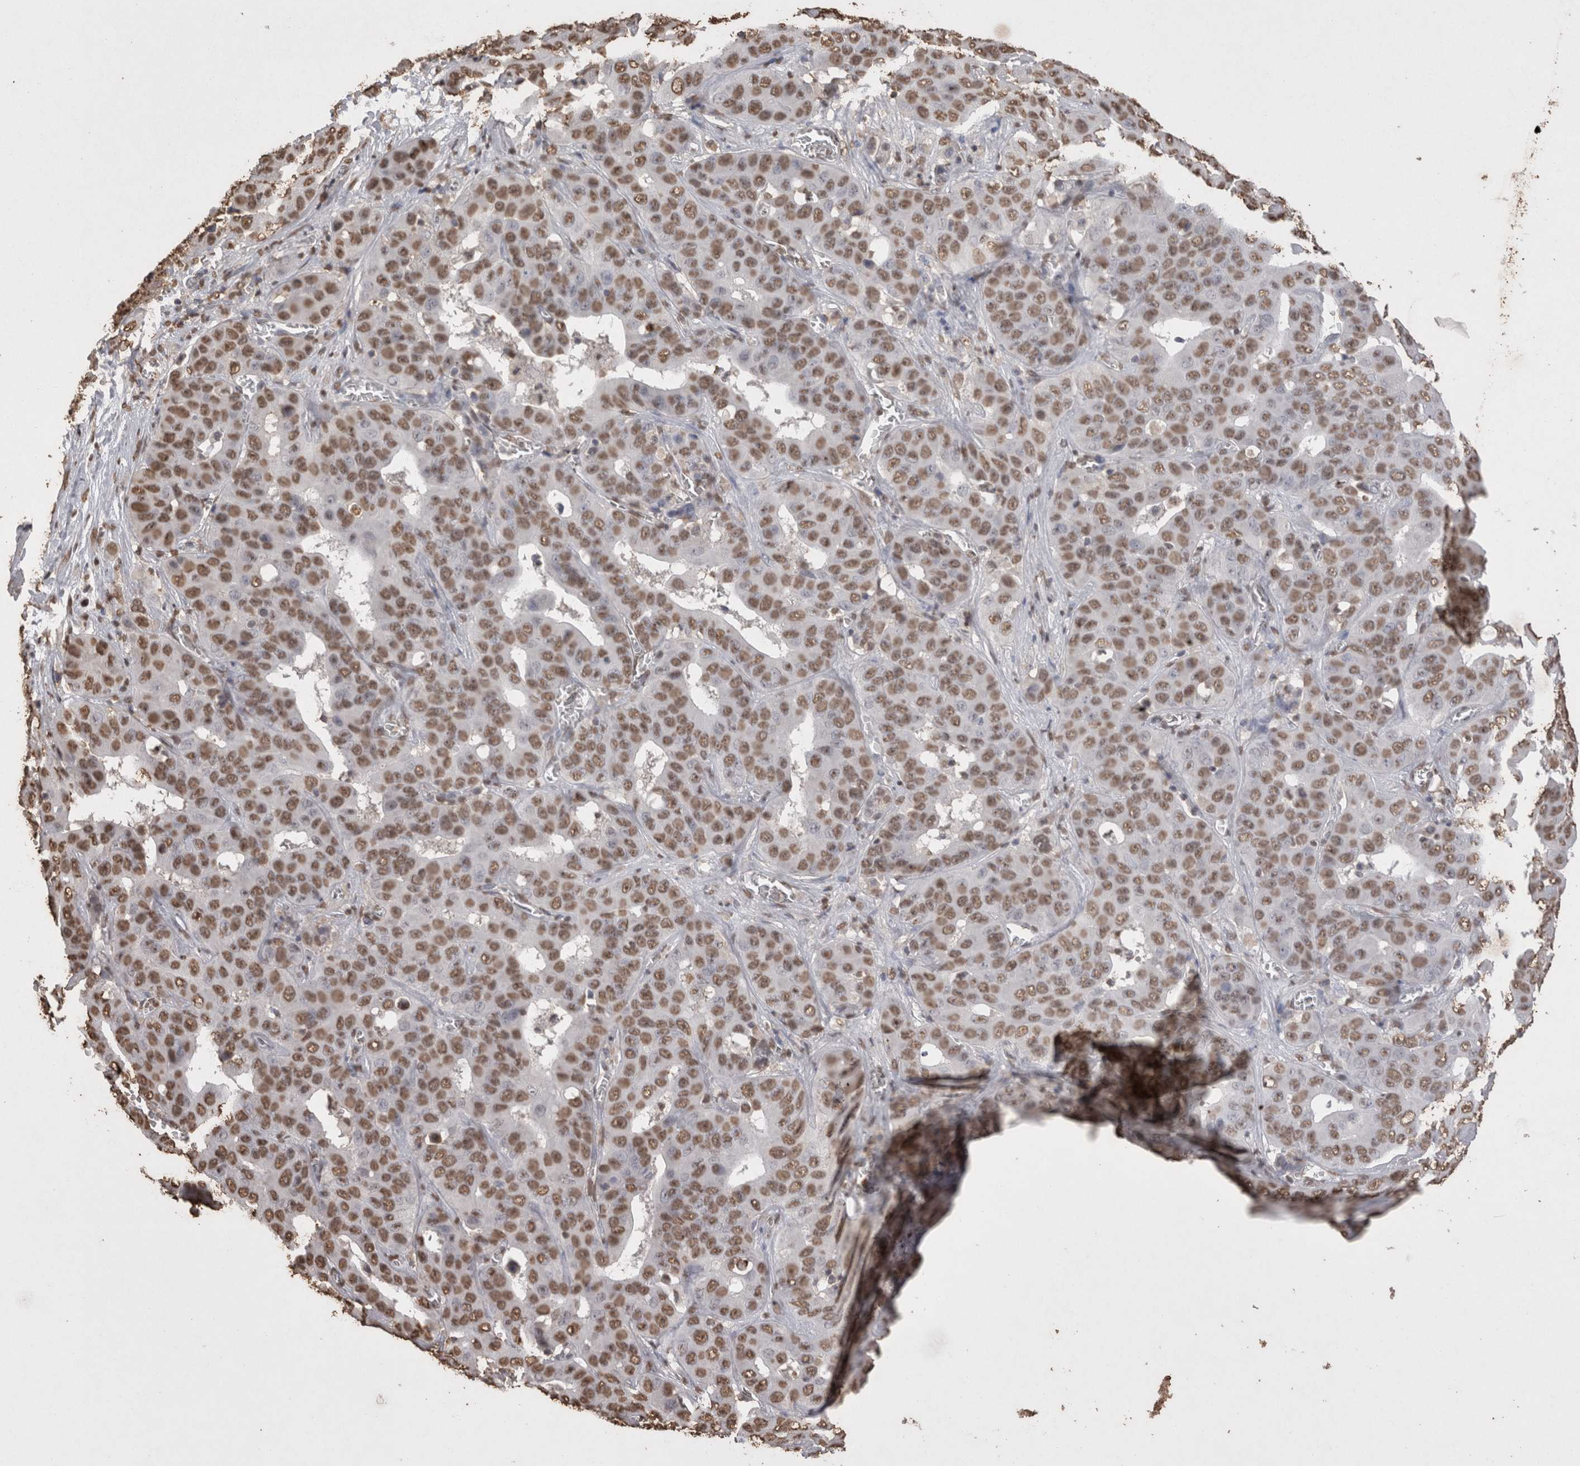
{"staining": {"intensity": "moderate", "quantity": ">75%", "location": "nuclear"}, "tissue": "liver cancer", "cell_type": "Tumor cells", "image_type": "cancer", "snomed": [{"axis": "morphology", "description": "Cholangiocarcinoma"}, {"axis": "topography", "description": "Liver"}], "caption": "IHC micrograph of neoplastic tissue: human liver cancer (cholangiocarcinoma) stained using immunohistochemistry (IHC) demonstrates medium levels of moderate protein expression localized specifically in the nuclear of tumor cells, appearing as a nuclear brown color.", "gene": "POU5F1", "patient": {"sex": "female", "age": 52}}